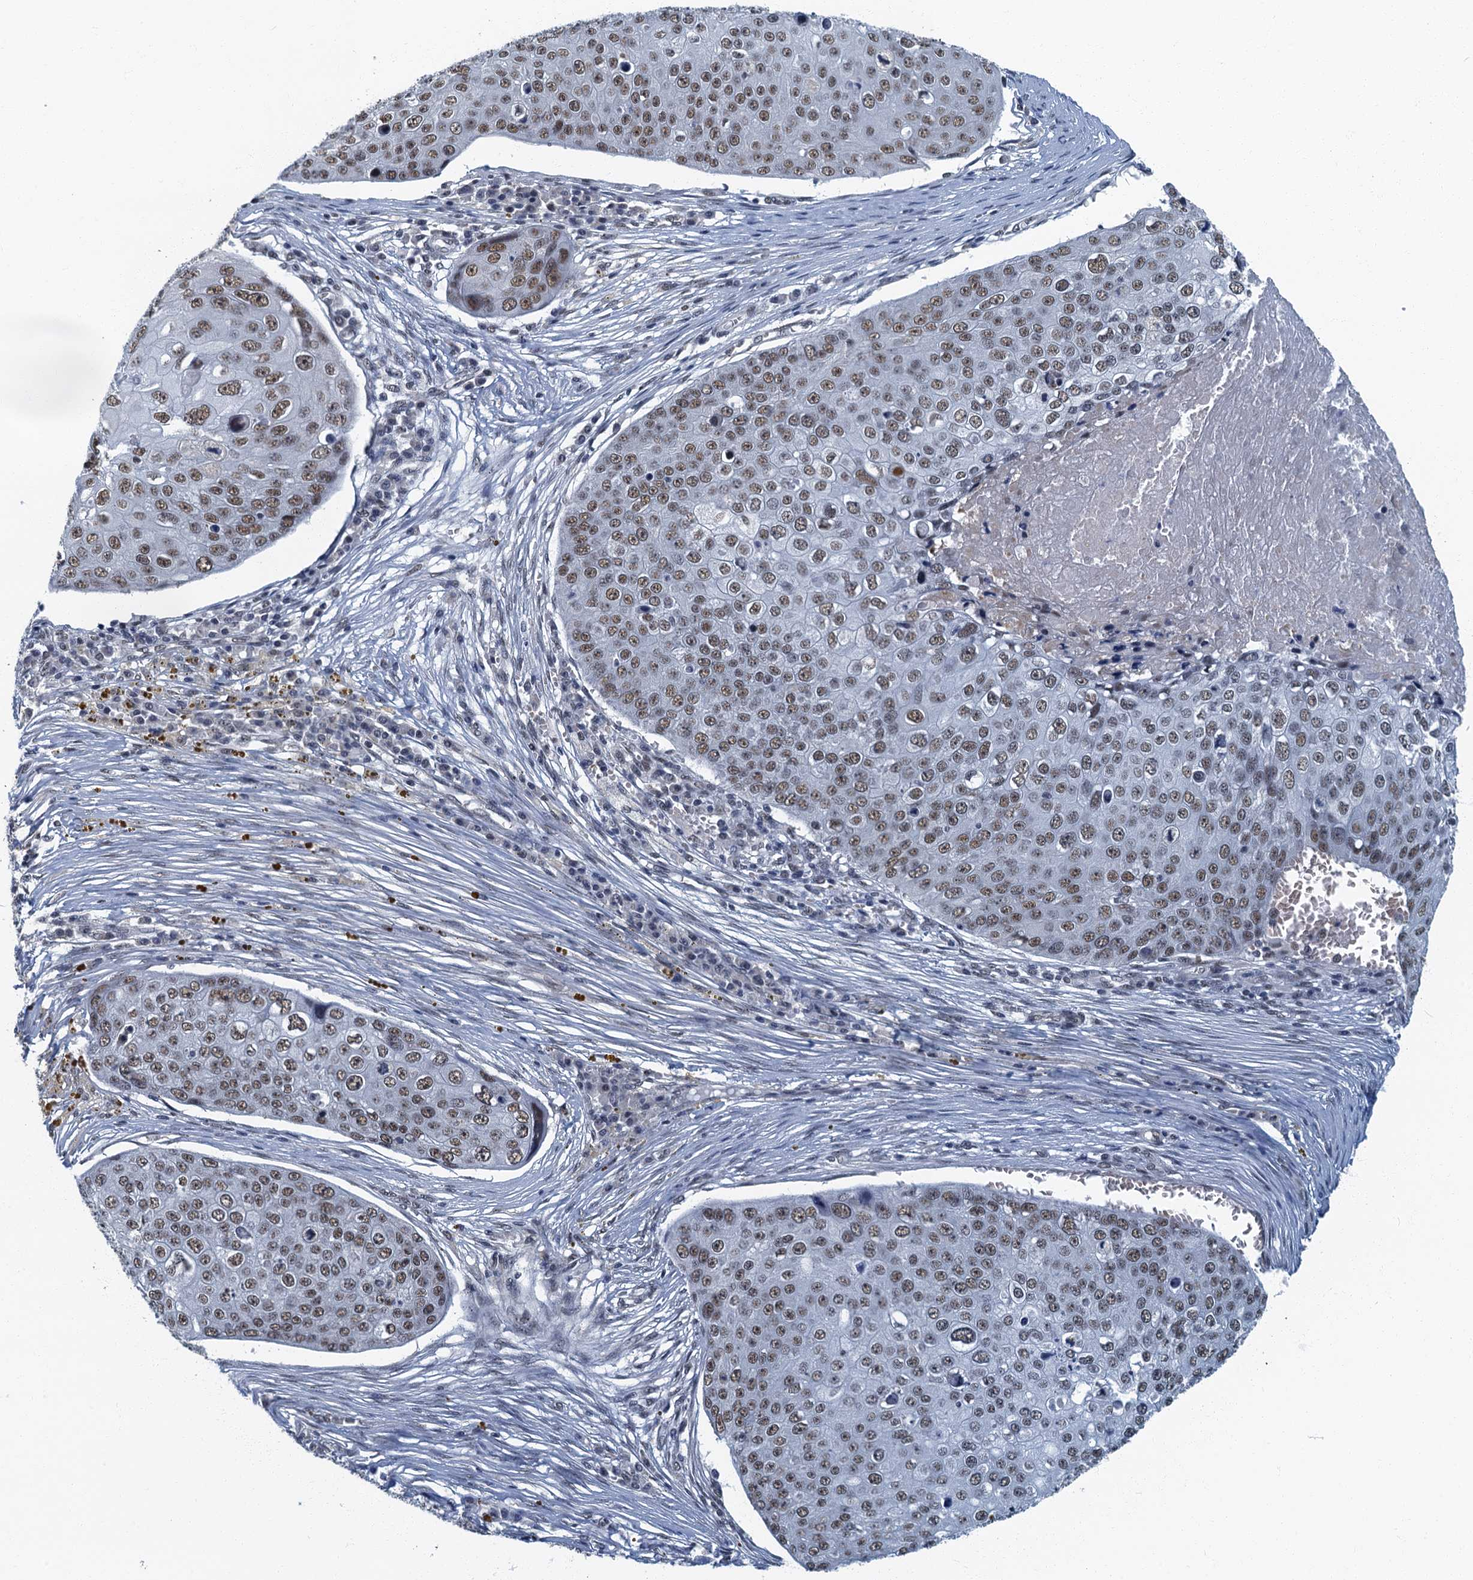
{"staining": {"intensity": "moderate", "quantity": "25%-75%", "location": "nuclear"}, "tissue": "skin cancer", "cell_type": "Tumor cells", "image_type": "cancer", "snomed": [{"axis": "morphology", "description": "Squamous cell carcinoma, NOS"}, {"axis": "topography", "description": "Skin"}], "caption": "Immunohistochemistry staining of skin cancer (squamous cell carcinoma), which exhibits medium levels of moderate nuclear positivity in about 25%-75% of tumor cells indicating moderate nuclear protein staining. The staining was performed using DAB (brown) for protein detection and nuclei were counterstained in hematoxylin (blue).", "gene": "GADL1", "patient": {"sex": "male", "age": 71}}